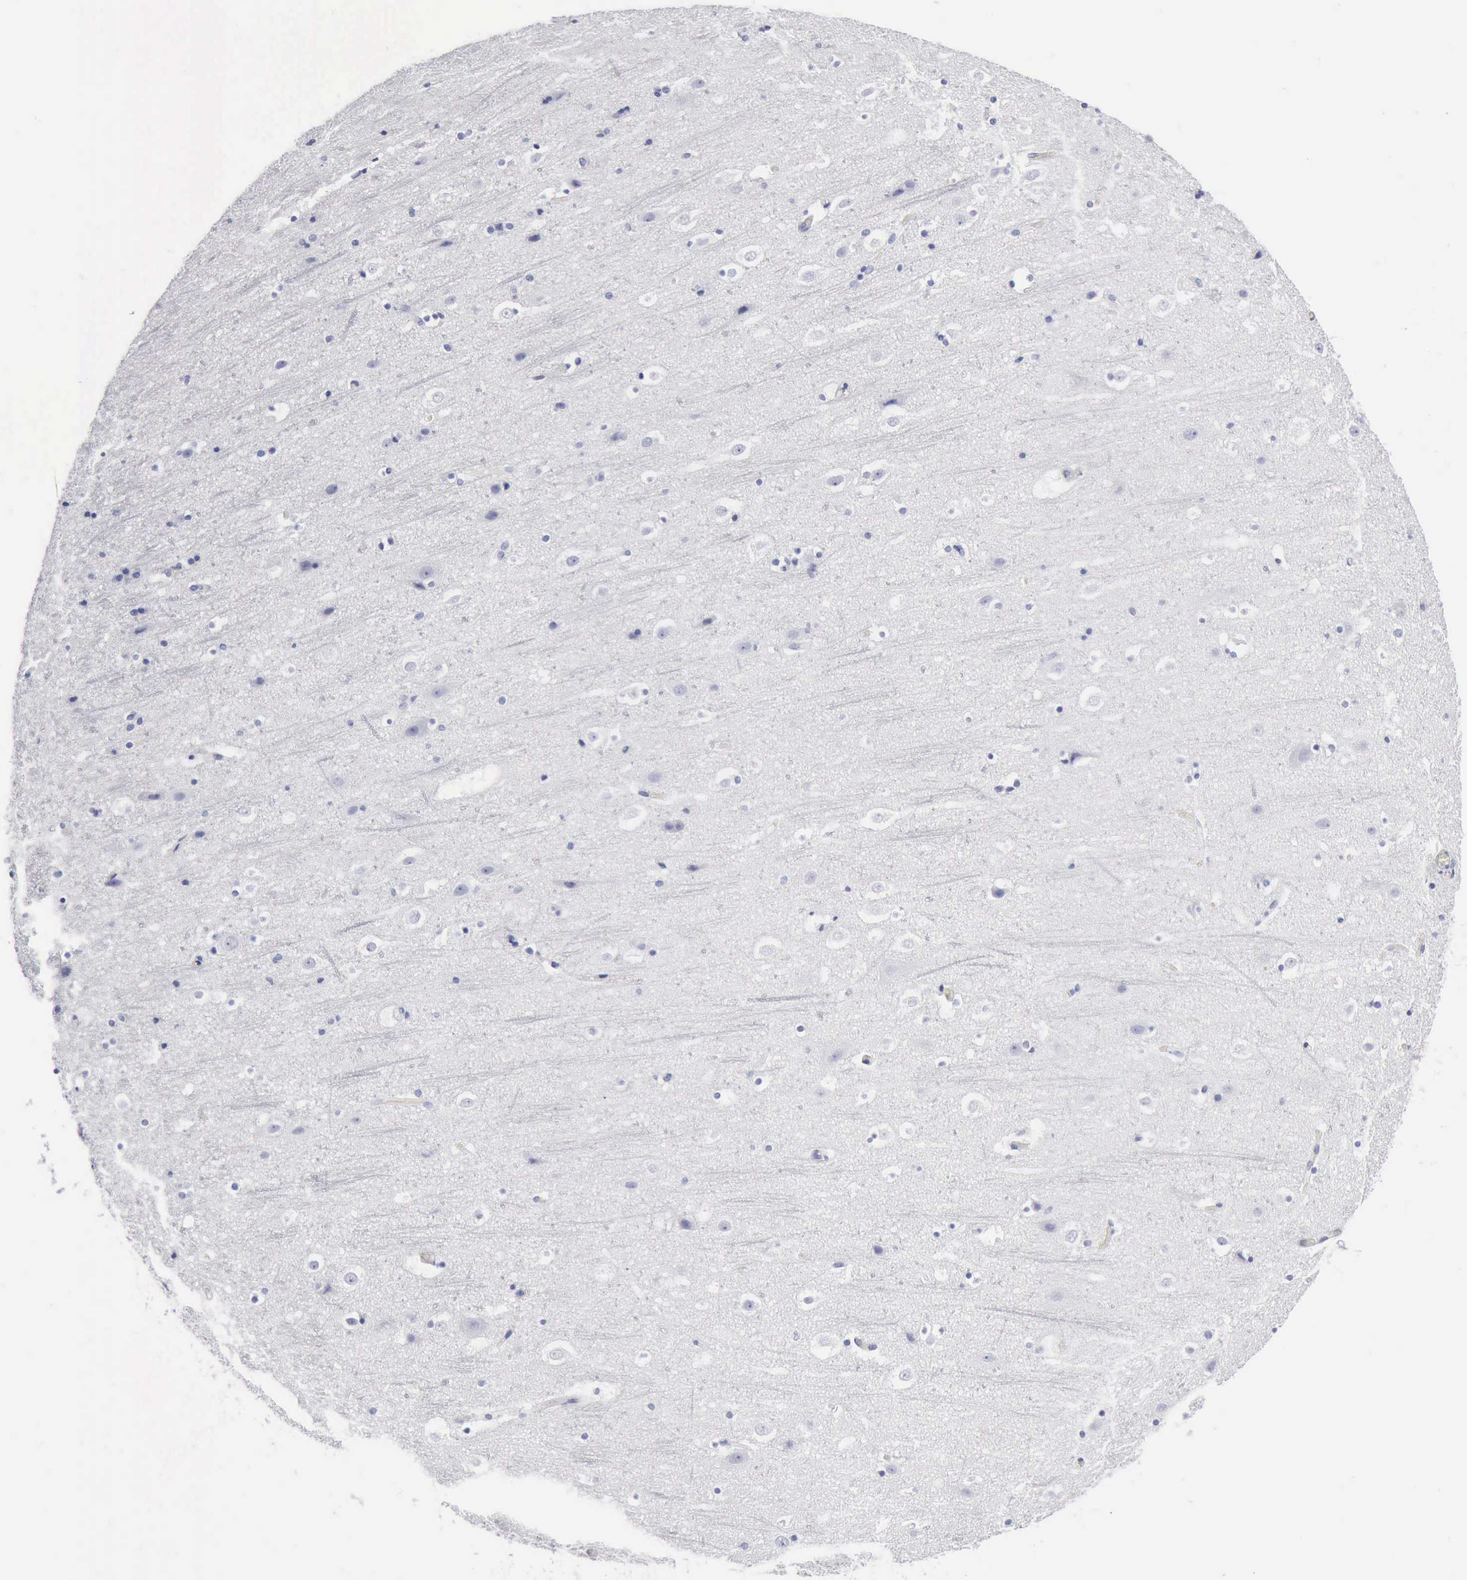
{"staining": {"intensity": "negative", "quantity": "none", "location": "none"}, "tissue": "cerebral cortex", "cell_type": "Endothelial cells", "image_type": "normal", "snomed": [{"axis": "morphology", "description": "Normal tissue, NOS"}, {"axis": "topography", "description": "Cerebral cortex"}], "caption": "Normal cerebral cortex was stained to show a protein in brown. There is no significant expression in endothelial cells.", "gene": "CYP19A1", "patient": {"sex": "male", "age": 45}}